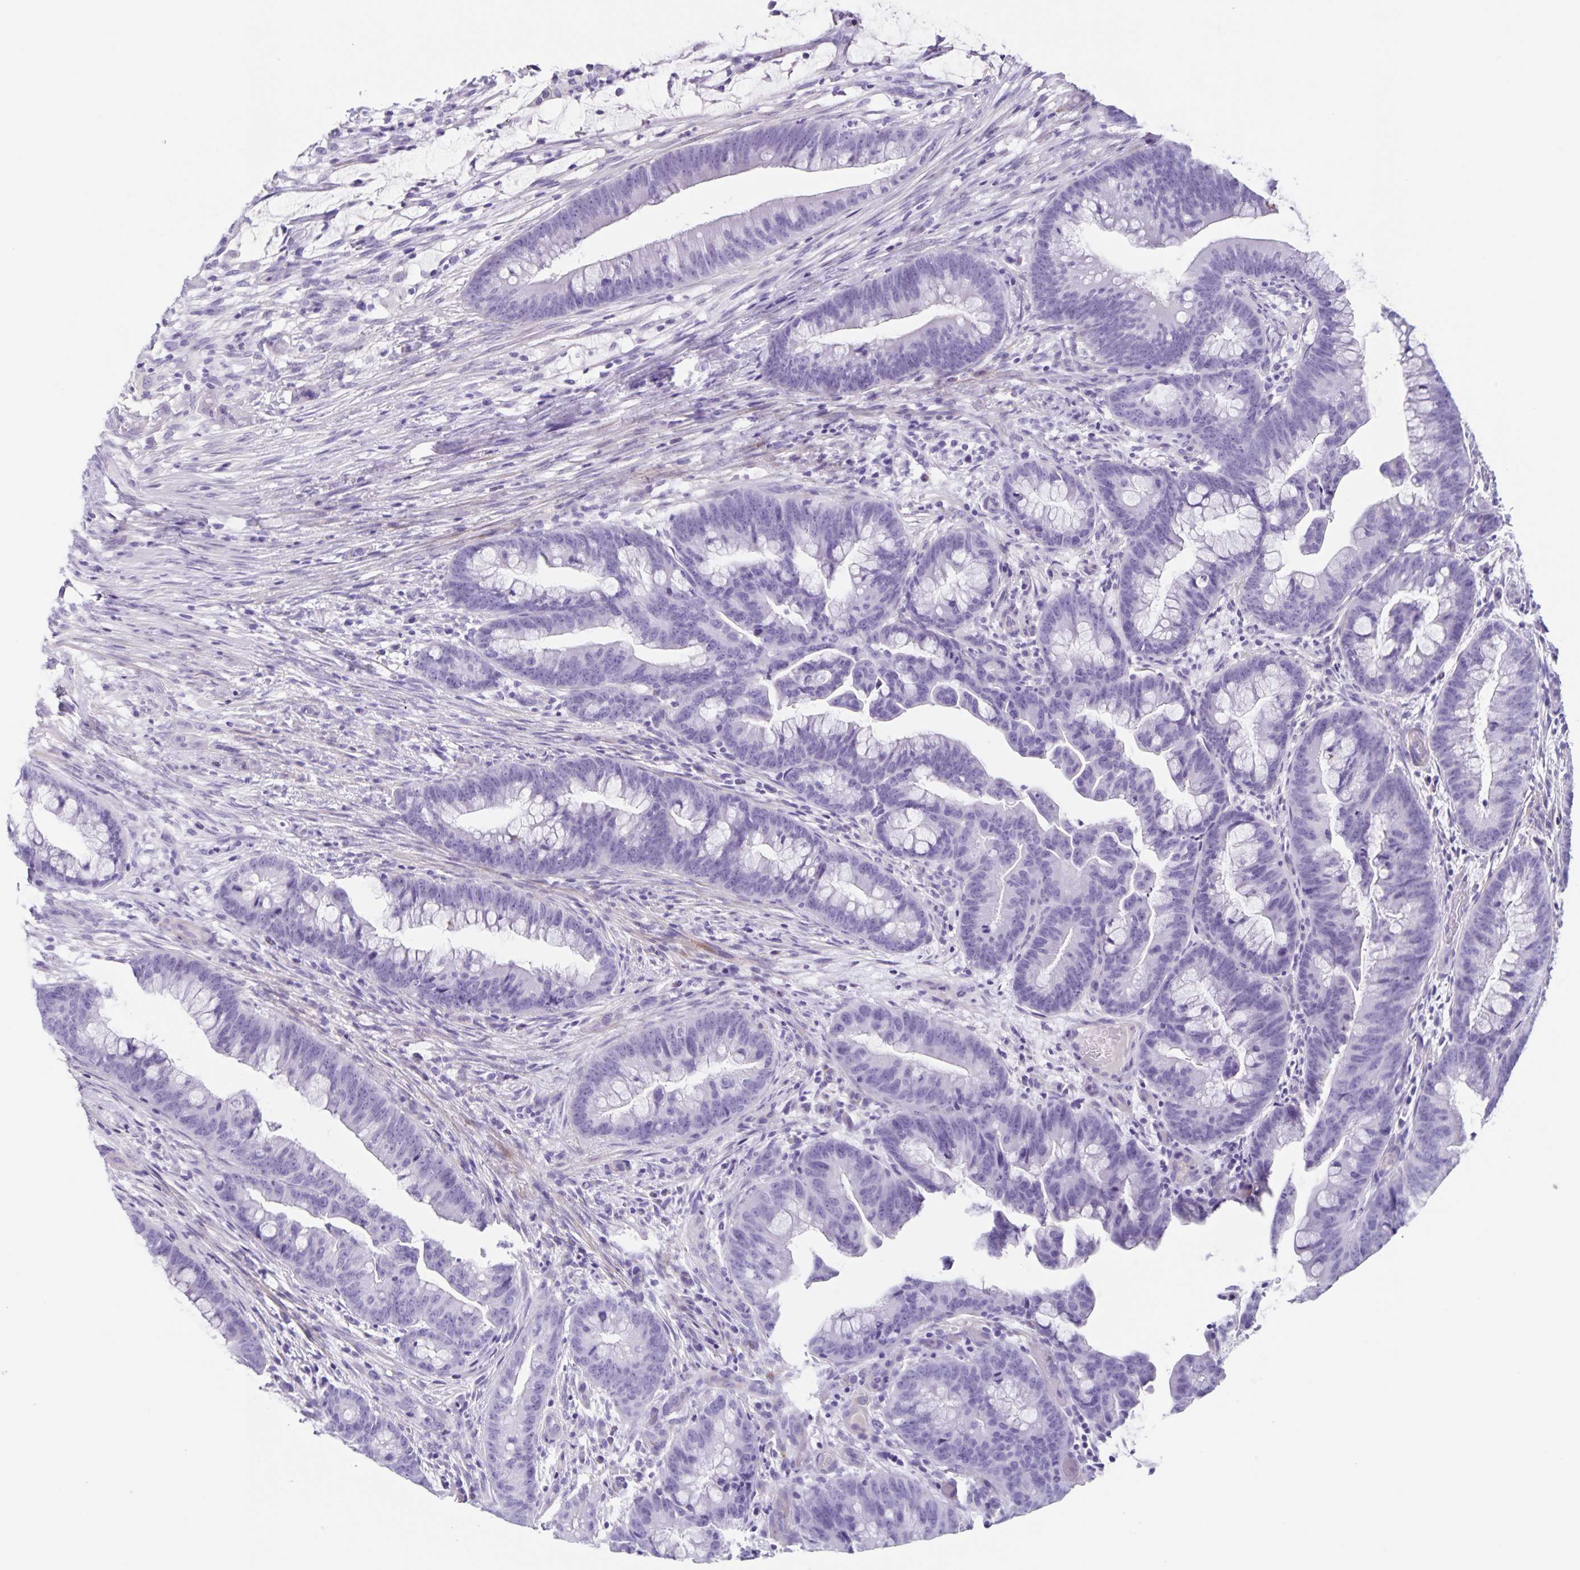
{"staining": {"intensity": "negative", "quantity": "none", "location": "none"}, "tissue": "colorectal cancer", "cell_type": "Tumor cells", "image_type": "cancer", "snomed": [{"axis": "morphology", "description": "Adenocarcinoma, NOS"}, {"axis": "topography", "description": "Colon"}], "caption": "Micrograph shows no significant protein expression in tumor cells of colorectal adenocarcinoma.", "gene": "C11orf42", "patient": {"sex": "male", "age": 62}}